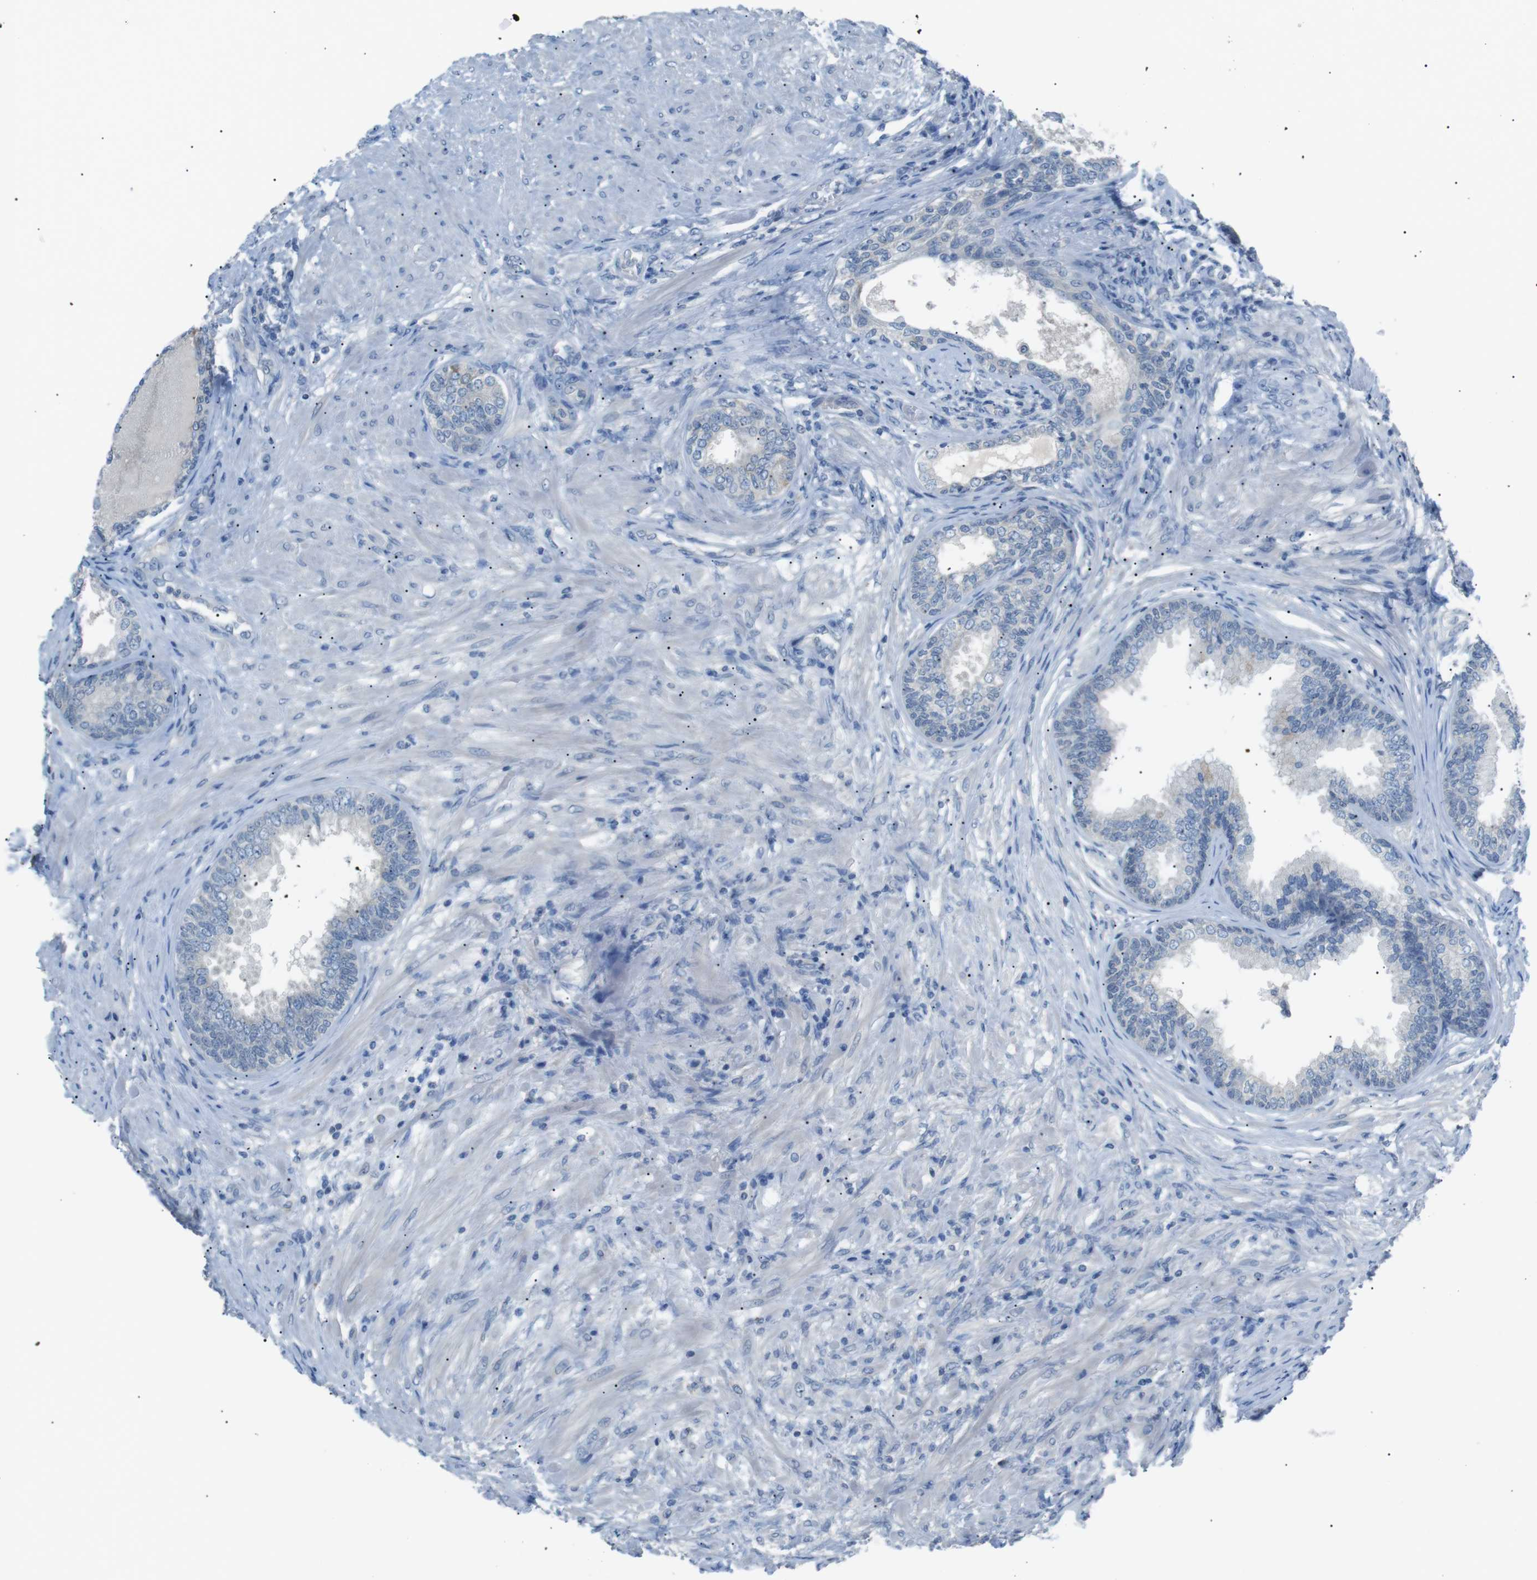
{"staining": {"intensity": "moderate", "quantity": "<25%", "location": "cytoplasmic/membranous"}, "tissue": "prostate", "cell_type": "Glandular cells", "image_type": "normal", "snomed": [{"axis": "morphology", "description": "Normal tissue, NOS"}, {"axis": "topography", "description": "Prostate"}], "caption": "A low amount of moderate cytoplasmic/membranous staining is seen in about <25% of glandular cells in unremarkable prostate. The protein is shown in brown color, while the nuclei are stained blue.", "gene": "CDH26", "patient": {"sex": "male", "age": 76}}